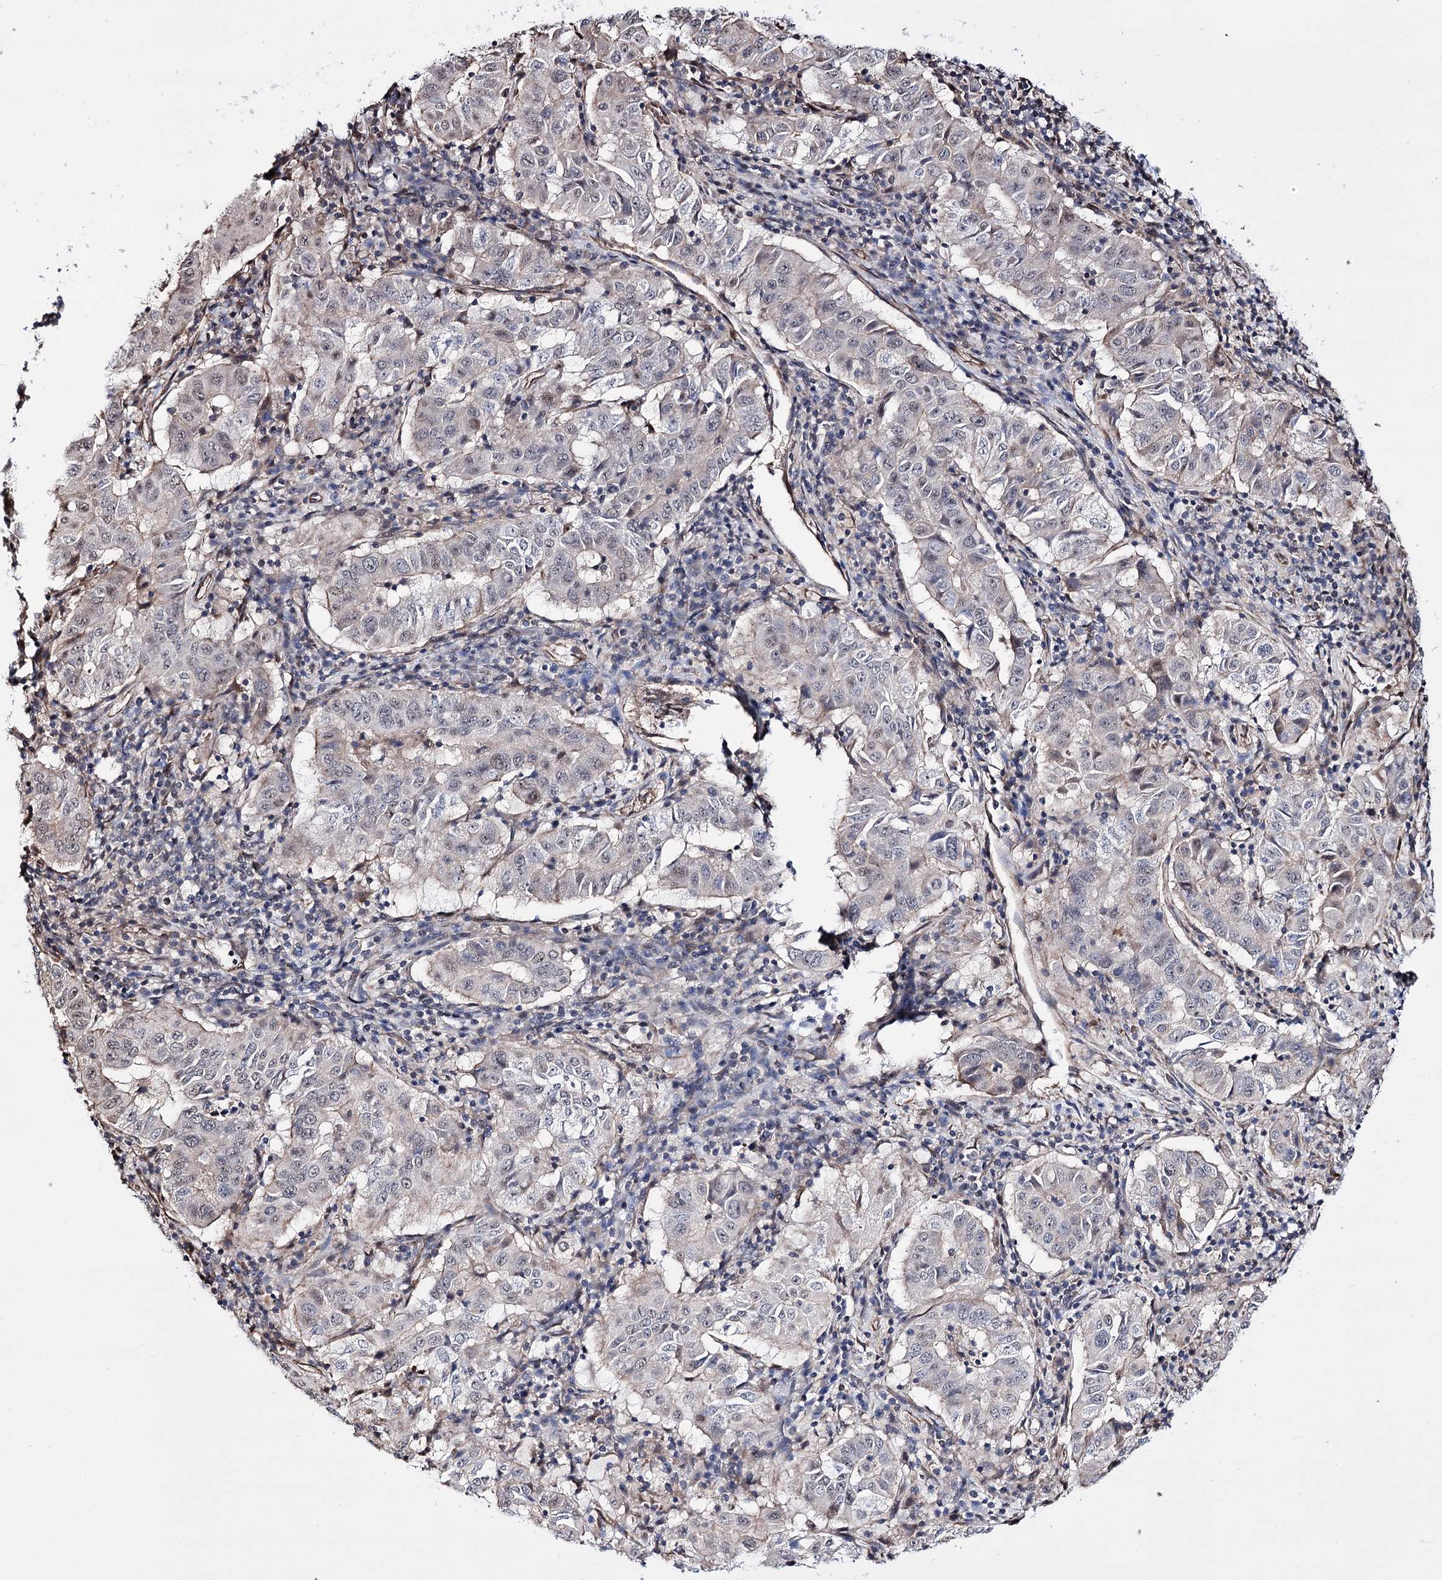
{"staining": {"intensity": "moderate", "quantity": "<25%", "location": "nuclear"}, "tissue": "pancreatic cancer", "cell_type": "Tumor cells", "image_type": "cancer", "snomed": [{"axis": "morphology", "description": "Adenocarcinoma, NOS"}, {"axis": "topography", "description": "Pancreas"}], "caption": "Moderate nuclear protein positivity is identified in approximately <25% of tumor cells in pancreatic cancer.", "gene": "CHMP7", "patient": {"sex": "male", "age": 63}}